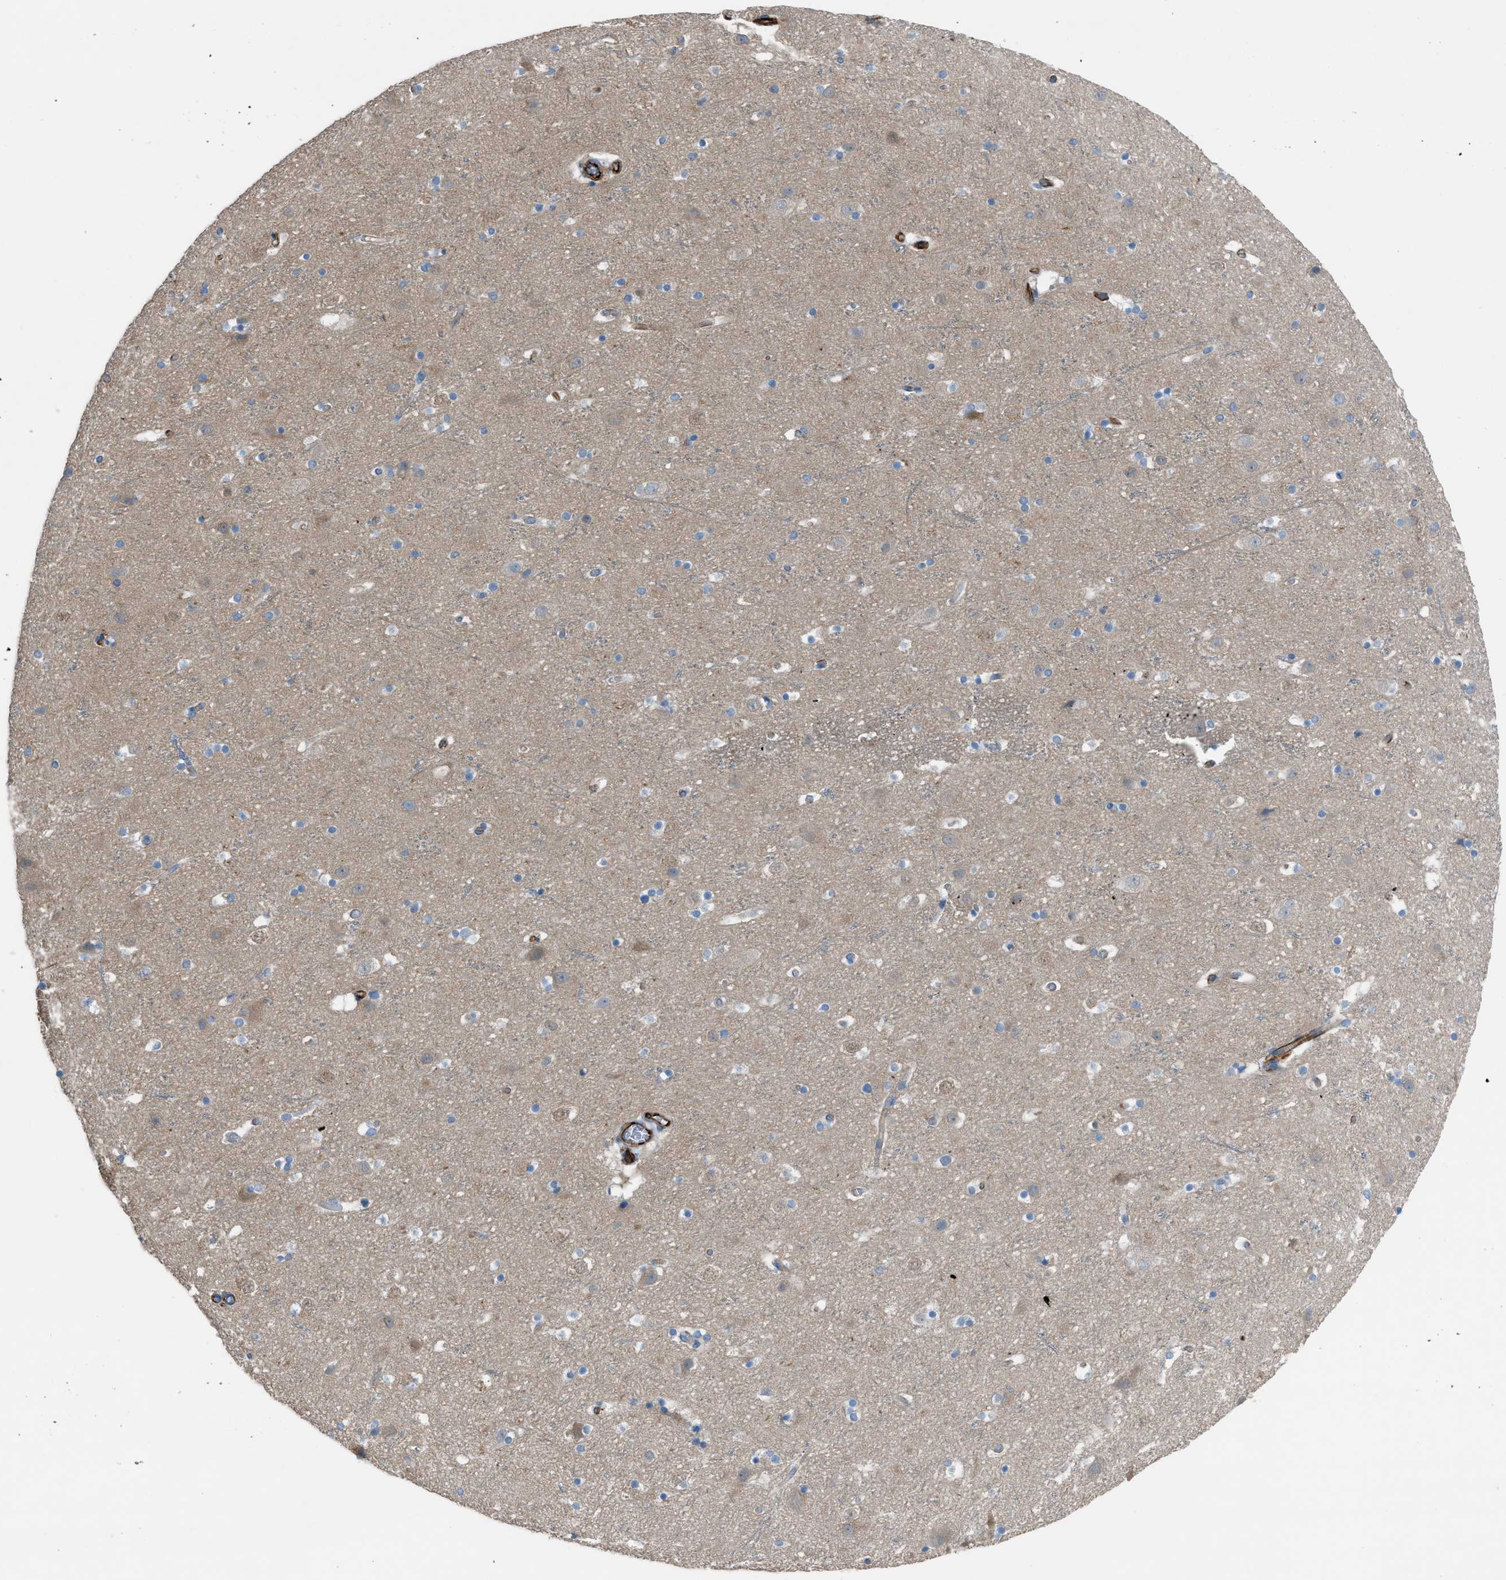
{"staining": {"intensity": "strong", "quantity": "25%-75%", "location": "cytoplasmic/membranous"}, "tissue": "cerebral cortex", "cell_type": "Endothelial cells", "image_type": "normal", "snomed": [{"axis": "morphology", "description": "Normal tissue, NOS"}, {"axis": "topography", "description": "Cerebral cortex"}], "caption": "An immunohistochemistry micrograph of normal tissue is shown. Protein staining in brown shows strong cytoplasmic/membranous positivity in cerebral cortex within endothelial cells.", "gene": "CABP7", "patient": {"sex": "male", "age": 45}}